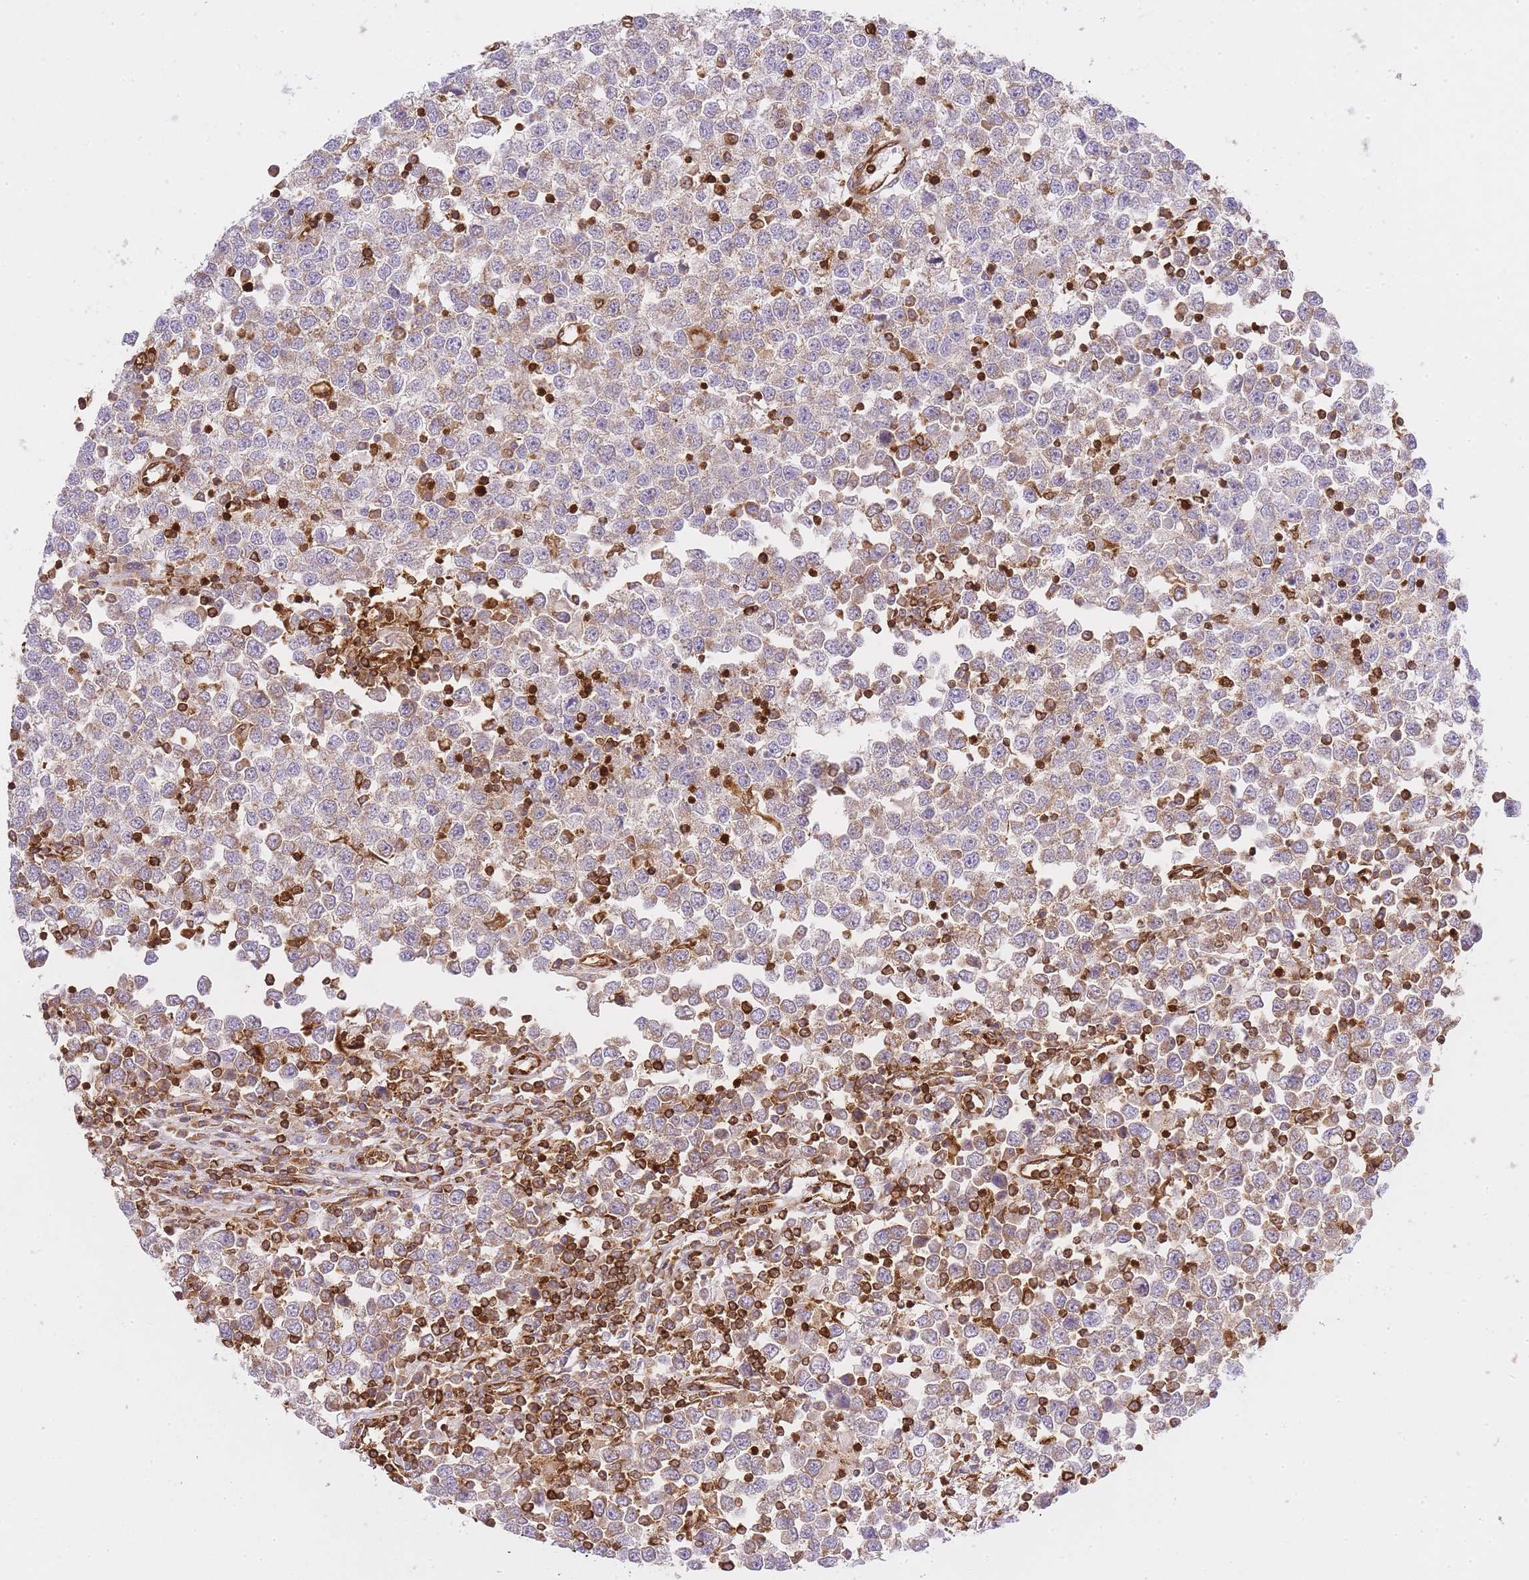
{"staining": {"intensity": "weak", "quantity": "25%-75%", "location": "cytoplasmic/membranous"}, "tissue": "testis cancer", "cell_type": "Tumor cells", "image_type": "cancer", "snomed": [{"axis": "morphology", "description": "Seminoma, NOS"}, {"axis": "topography", "description": "Testis"}], "caption": "Protein expression analysis of human testis cancer (seminoma) reveals weak cytoplasmic/membranous staining in approximately 25%-75% of tumor cells.", "gene": "MSN", "patient": {"sex": "male", "age": 65}}